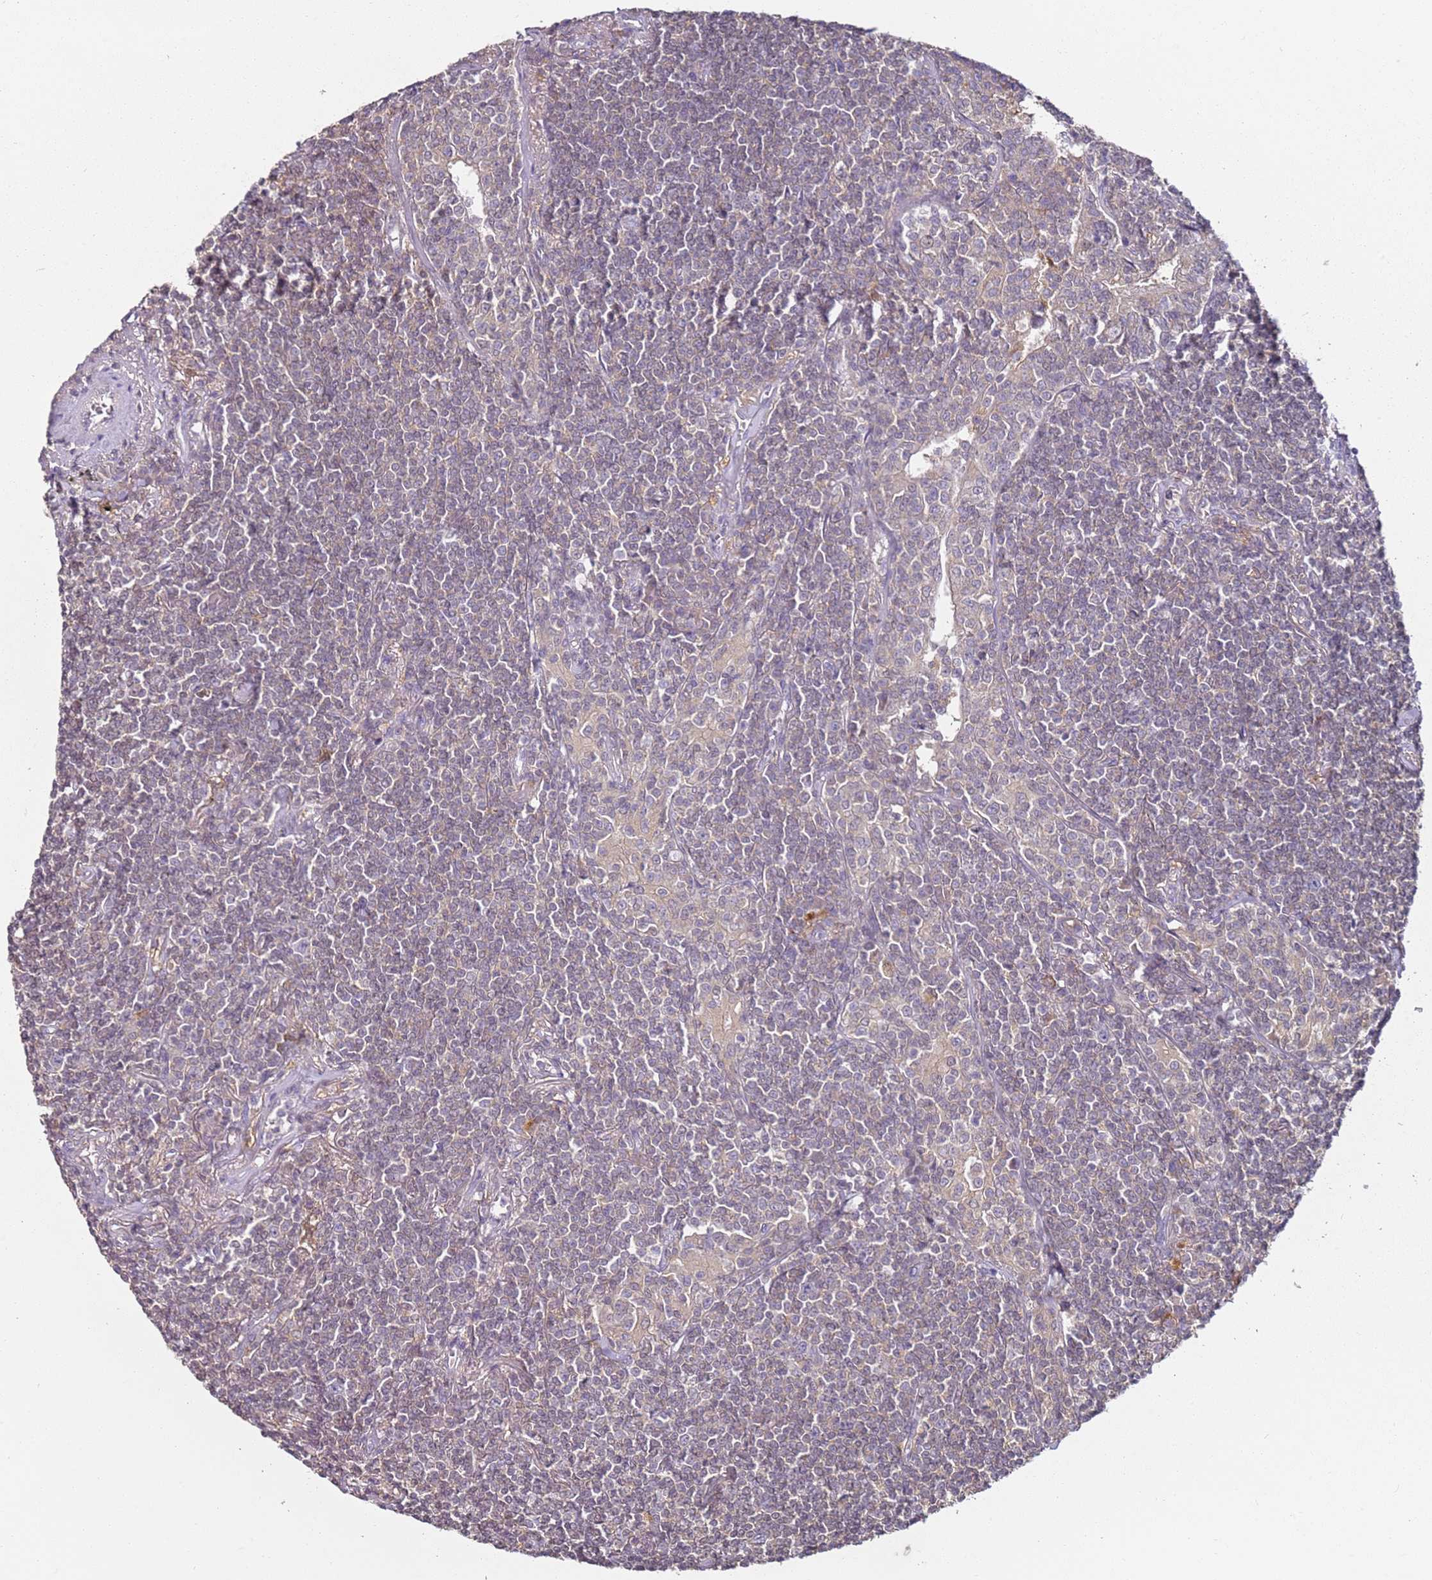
{"staining": {"intensity": "negative", "quantity": "none", "location": "none"}, "tissue": "lymphoma", "cell_type": "Tumor cells", "image_type": "cancer", "snomed": [{"axis": "morphology", "description": "Malignant lymphoma, non-Hodgkin's type, Low grade"}, {"axis": "topography", "description": "Lung"}], "caption": "Image shows no protein expression in tumor cells of malignant lymphoma, non-Hodgkin's type (low-grade) tissue.", "gene": "MDH1", "patient": {"sex": "female", "age": 71}}